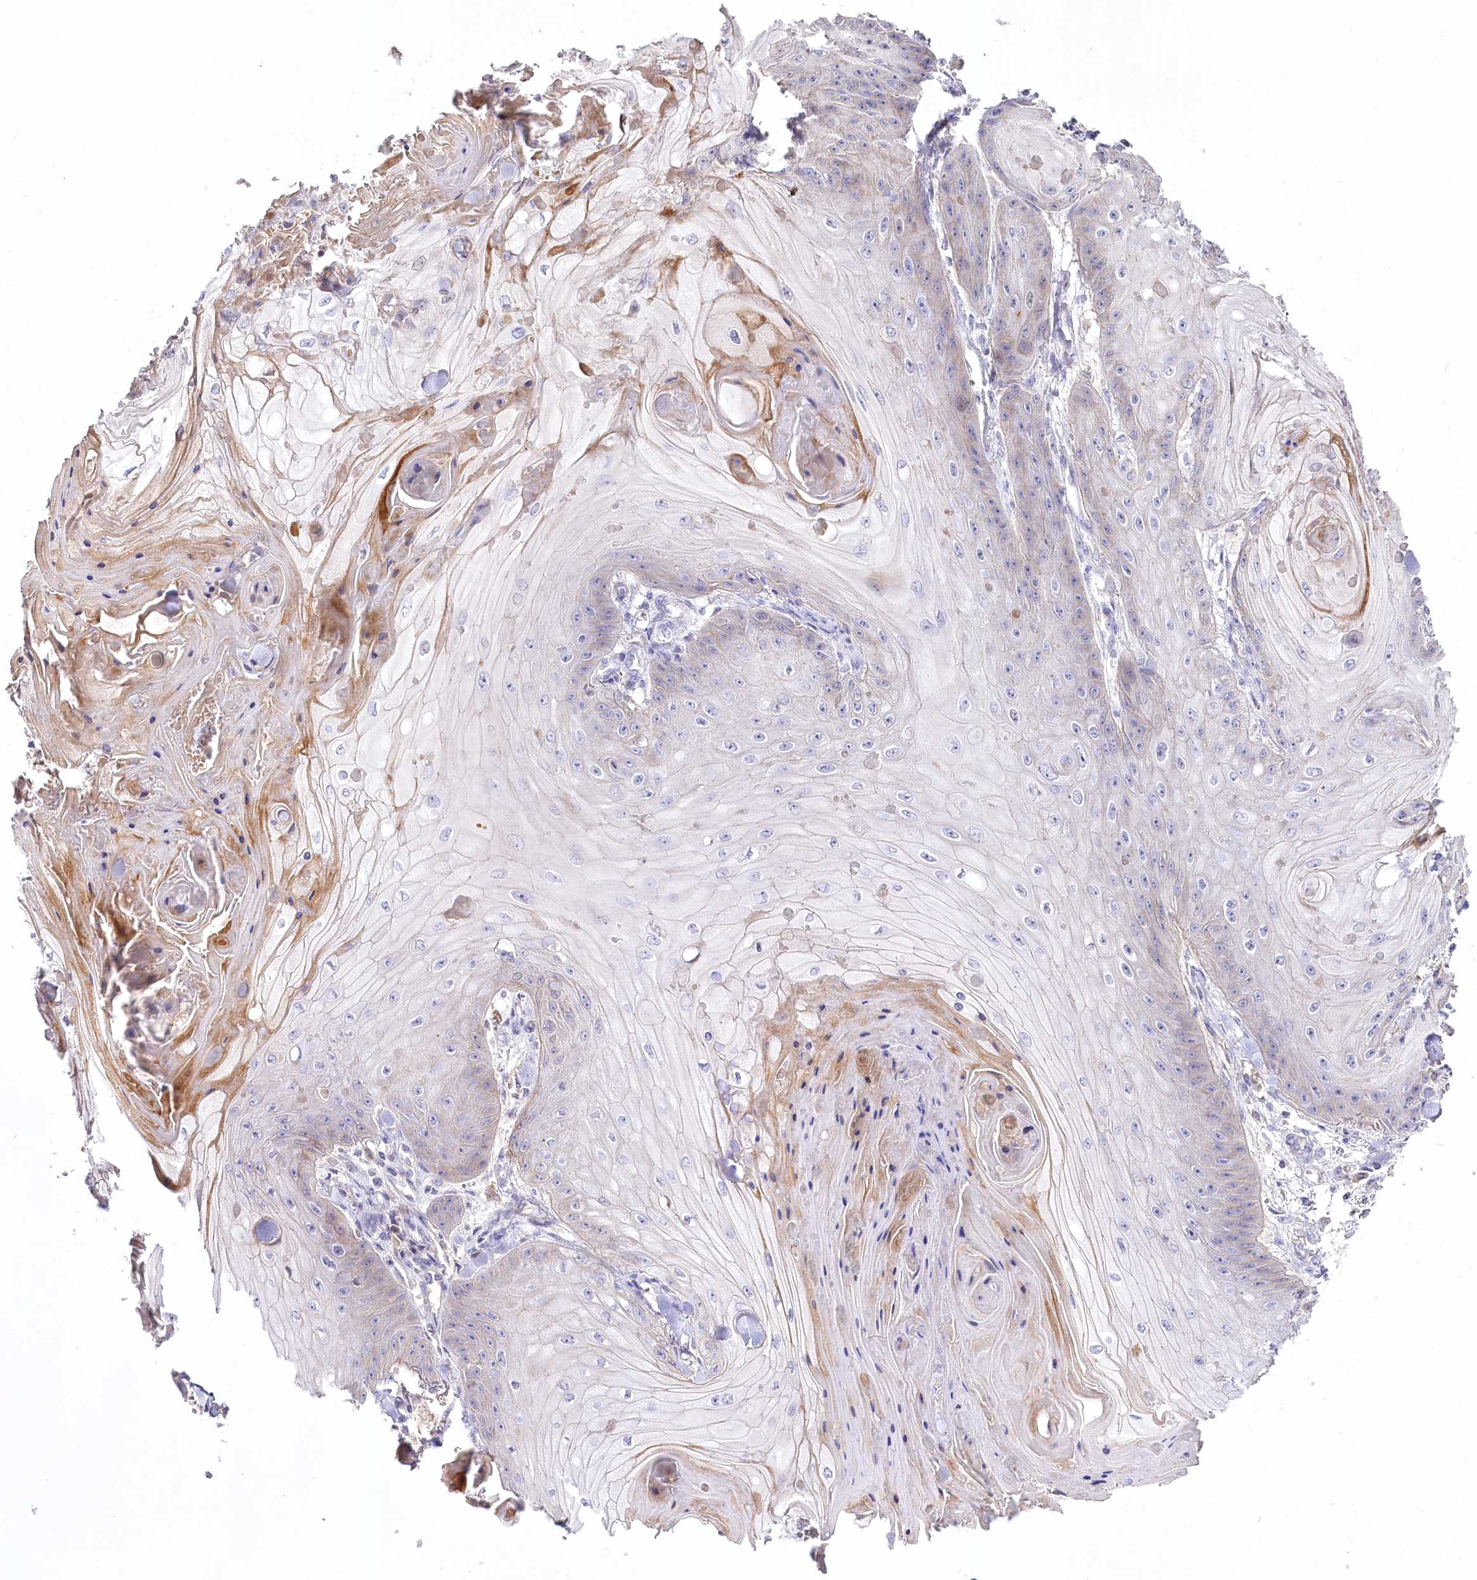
{"staining": {"intensity": "negative", "quantity": "none", "location": "none"}, "tissue": "skin cancer", "cell_type": "Tumor cells", "image_type": "cancer", "snomed": [{"axis": "morphology", "description": "Squamous cell carcinoma, NOS"}, {"axis": "topography", "description": "Skin"}], "caption": "Human skin cancer (squamous cell carcinoma) stained for a protein using IHC demonstrates no staining in tumor cells.", "gene": "SLC6A11", "patient": {"sex": "male", "age": 74}}